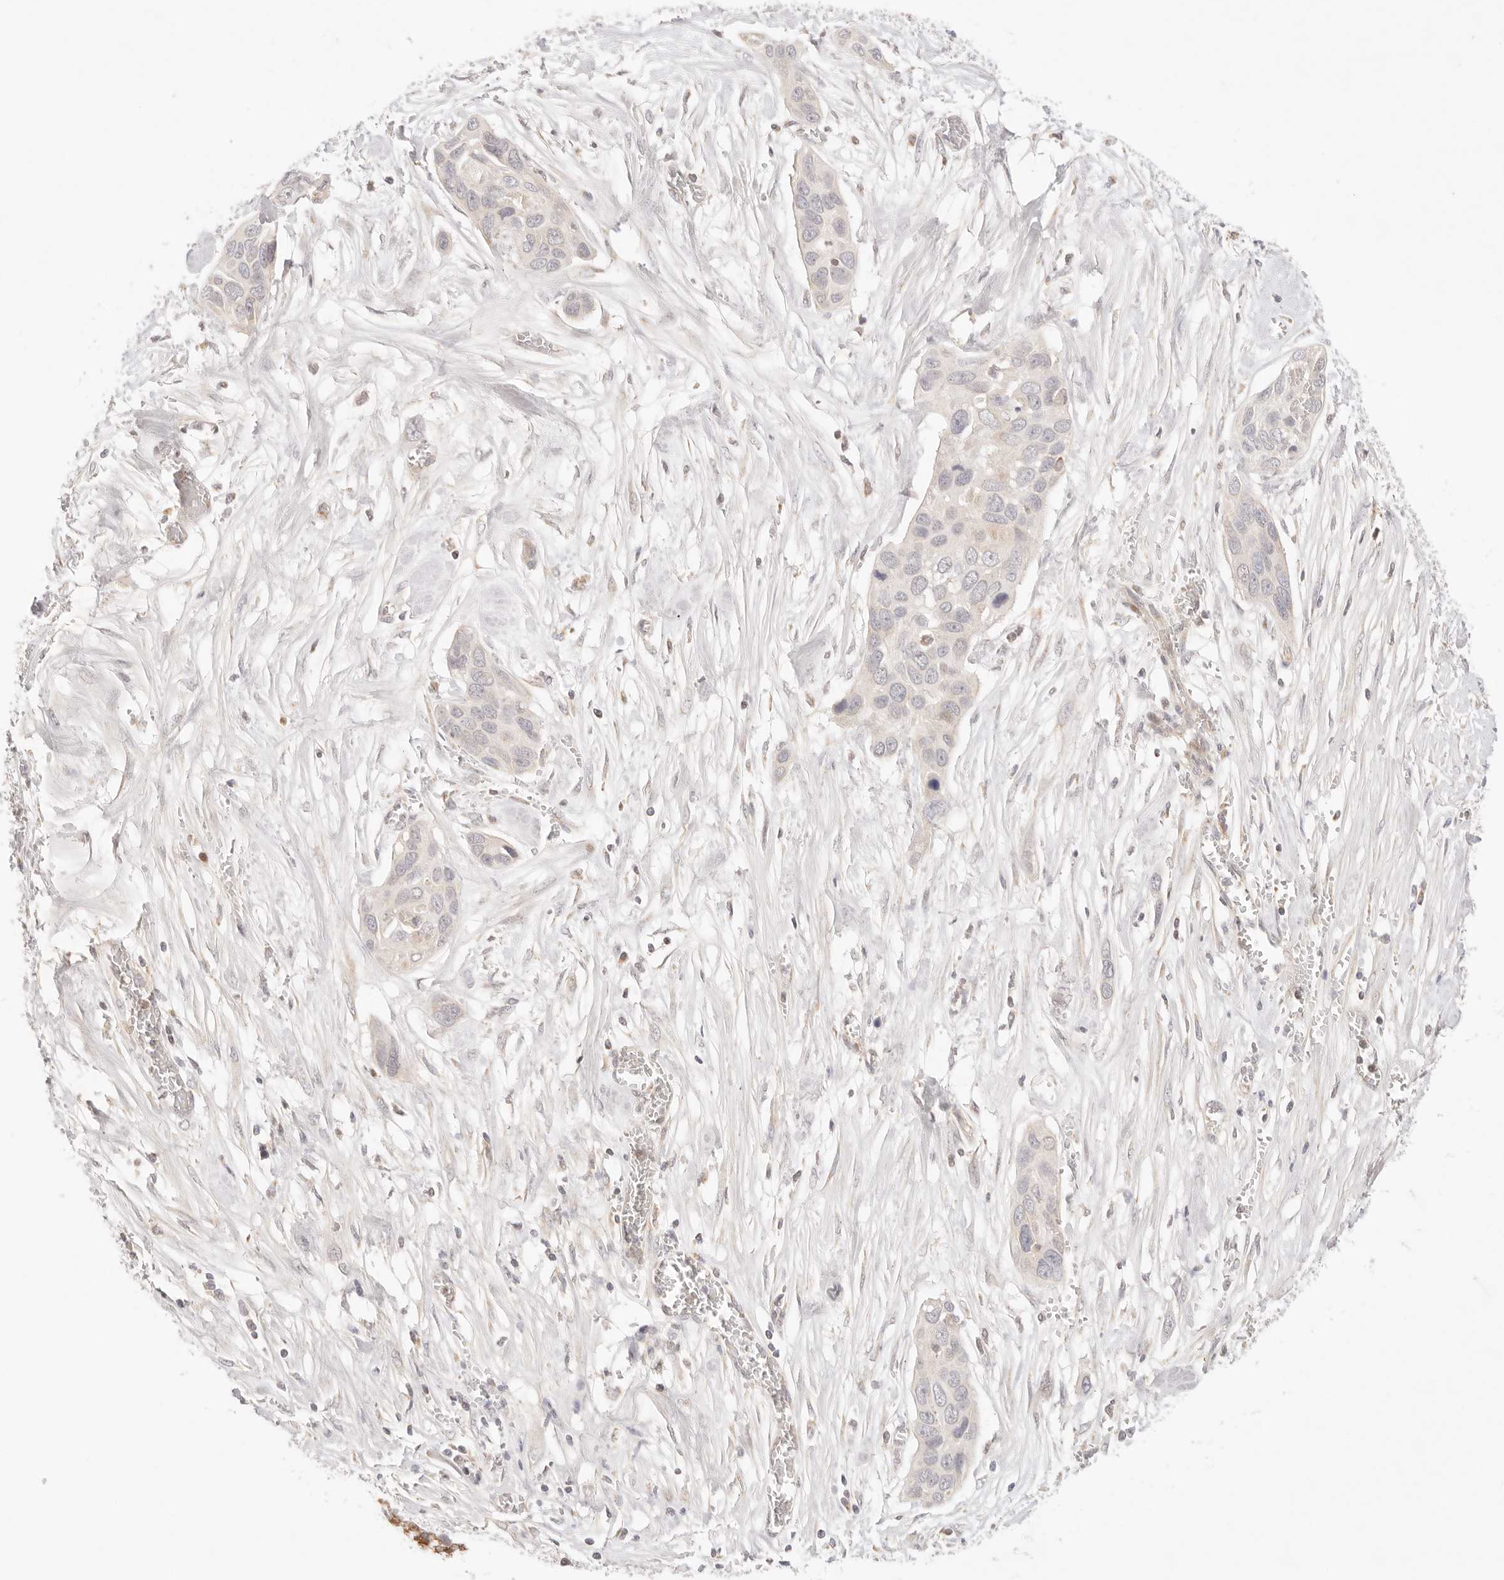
{"staining": {"intensity": "negative", "quantity": "none", "location": "none"}, "tissue": "pancreatic cancer", "cell_type": "Tumor cells", "image_type": "cancer", "snomed": [{"axis": "morphology", "description": "Adenocarcinoma, NOS"}, {"axis": "topography", "description": "Pancreas"}], "caption": "The photomicrograph displays no staining of tumor cells in pancreatic adenocarcinoma.", "gene": "COA6", "patient": {"sex": "female", "age": 60}}